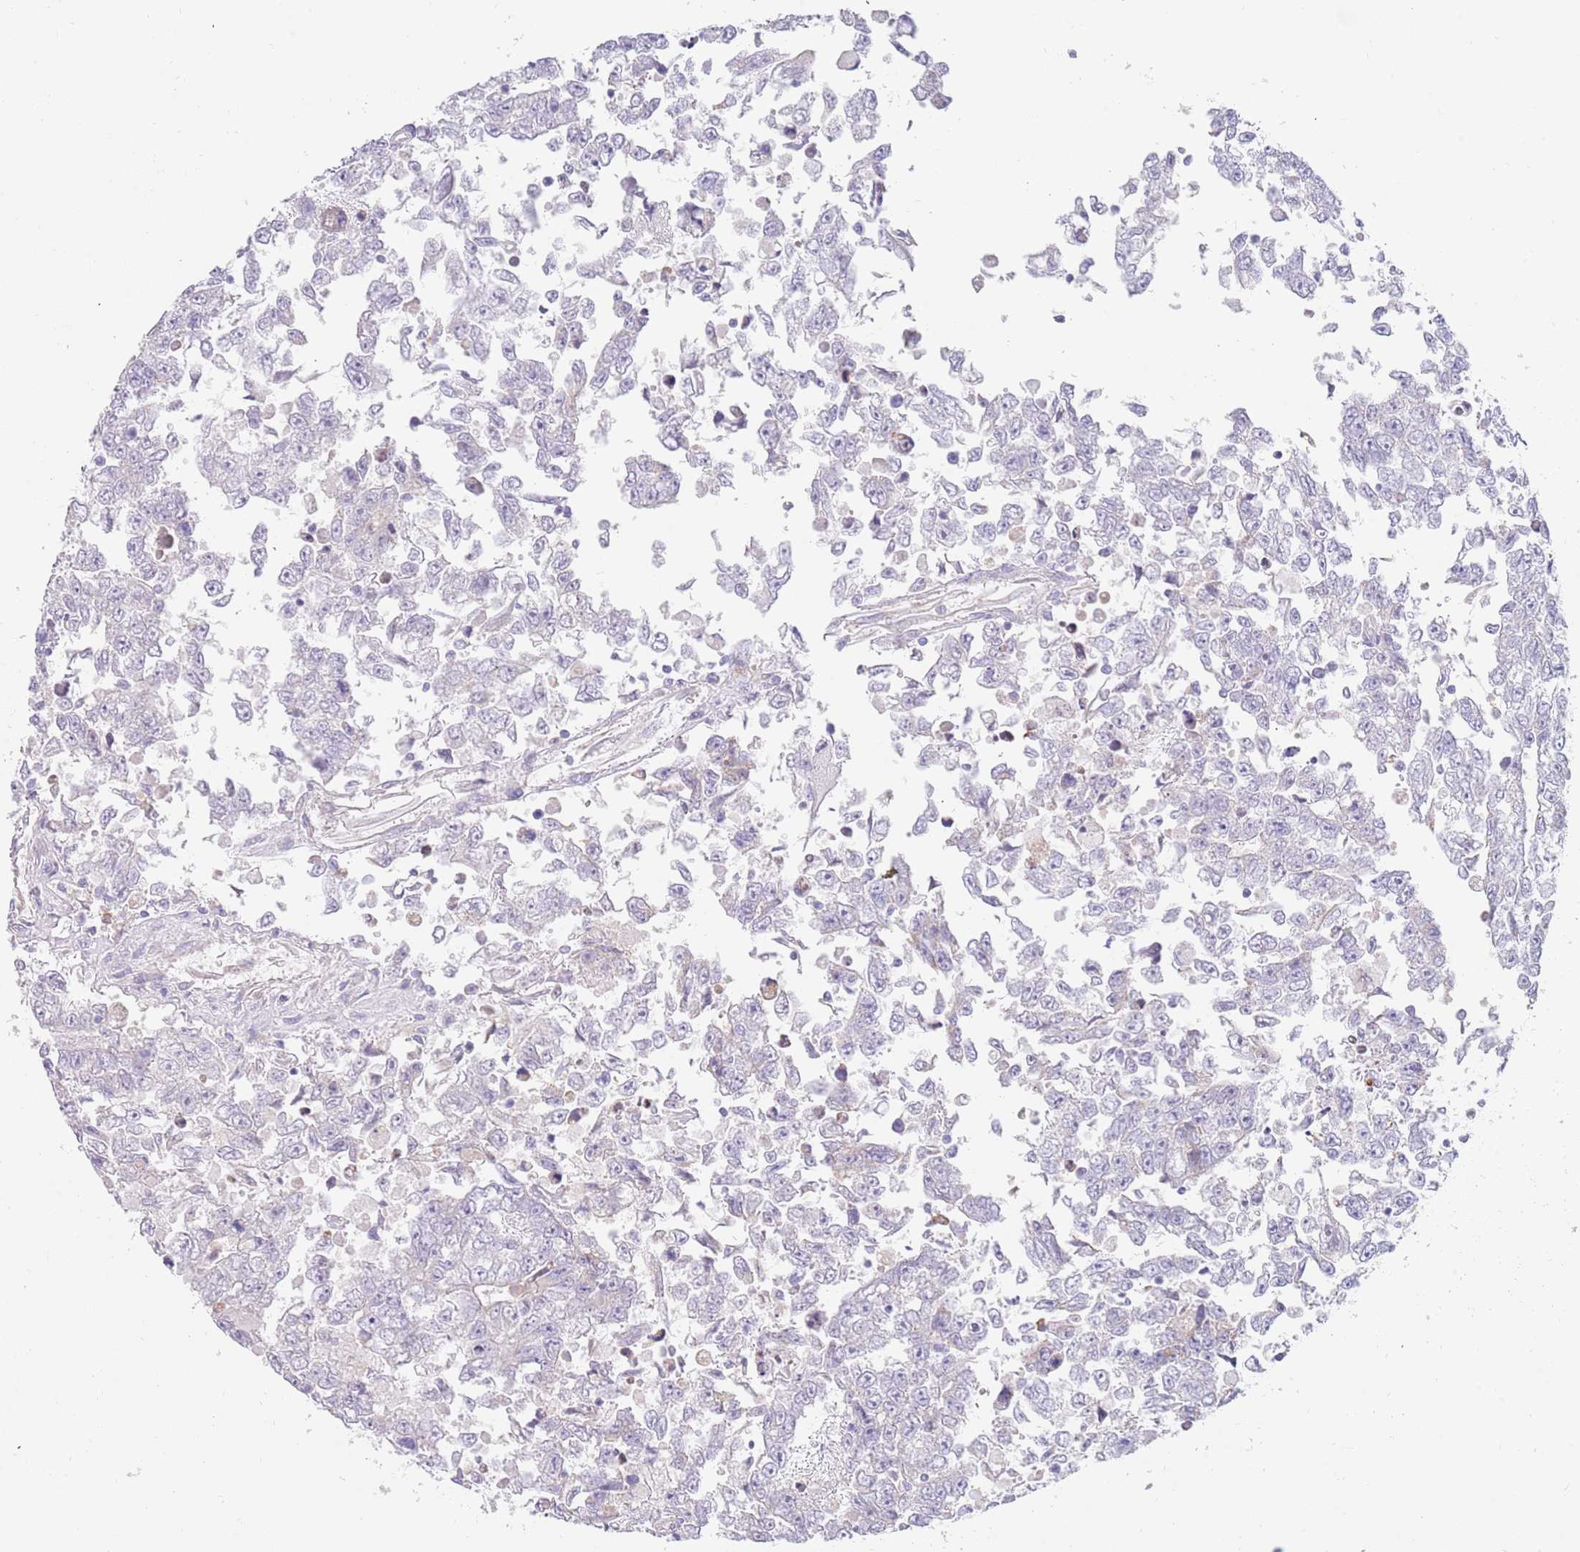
{"staining": {"intensity": "negative", "quantity": "none", "location": "none"}, "tissue": "testis cancer", "cell_type": "Tumor cells", "image_type": "cancer", "snomed": [{"axis": "morphology", "description": "Carcinoma, Embryonal, NOS"}, {"axis": "topography", "description": "Testis"}], "caption": "The histopathology image demonstrates no staining of tumor cells in testis cancer (embryonal carcinoma). (DAB immunohistochemistry (IHC), high magnification).", "gene": "CCDC149", "patient": {"sex": "male", "age": 25}}